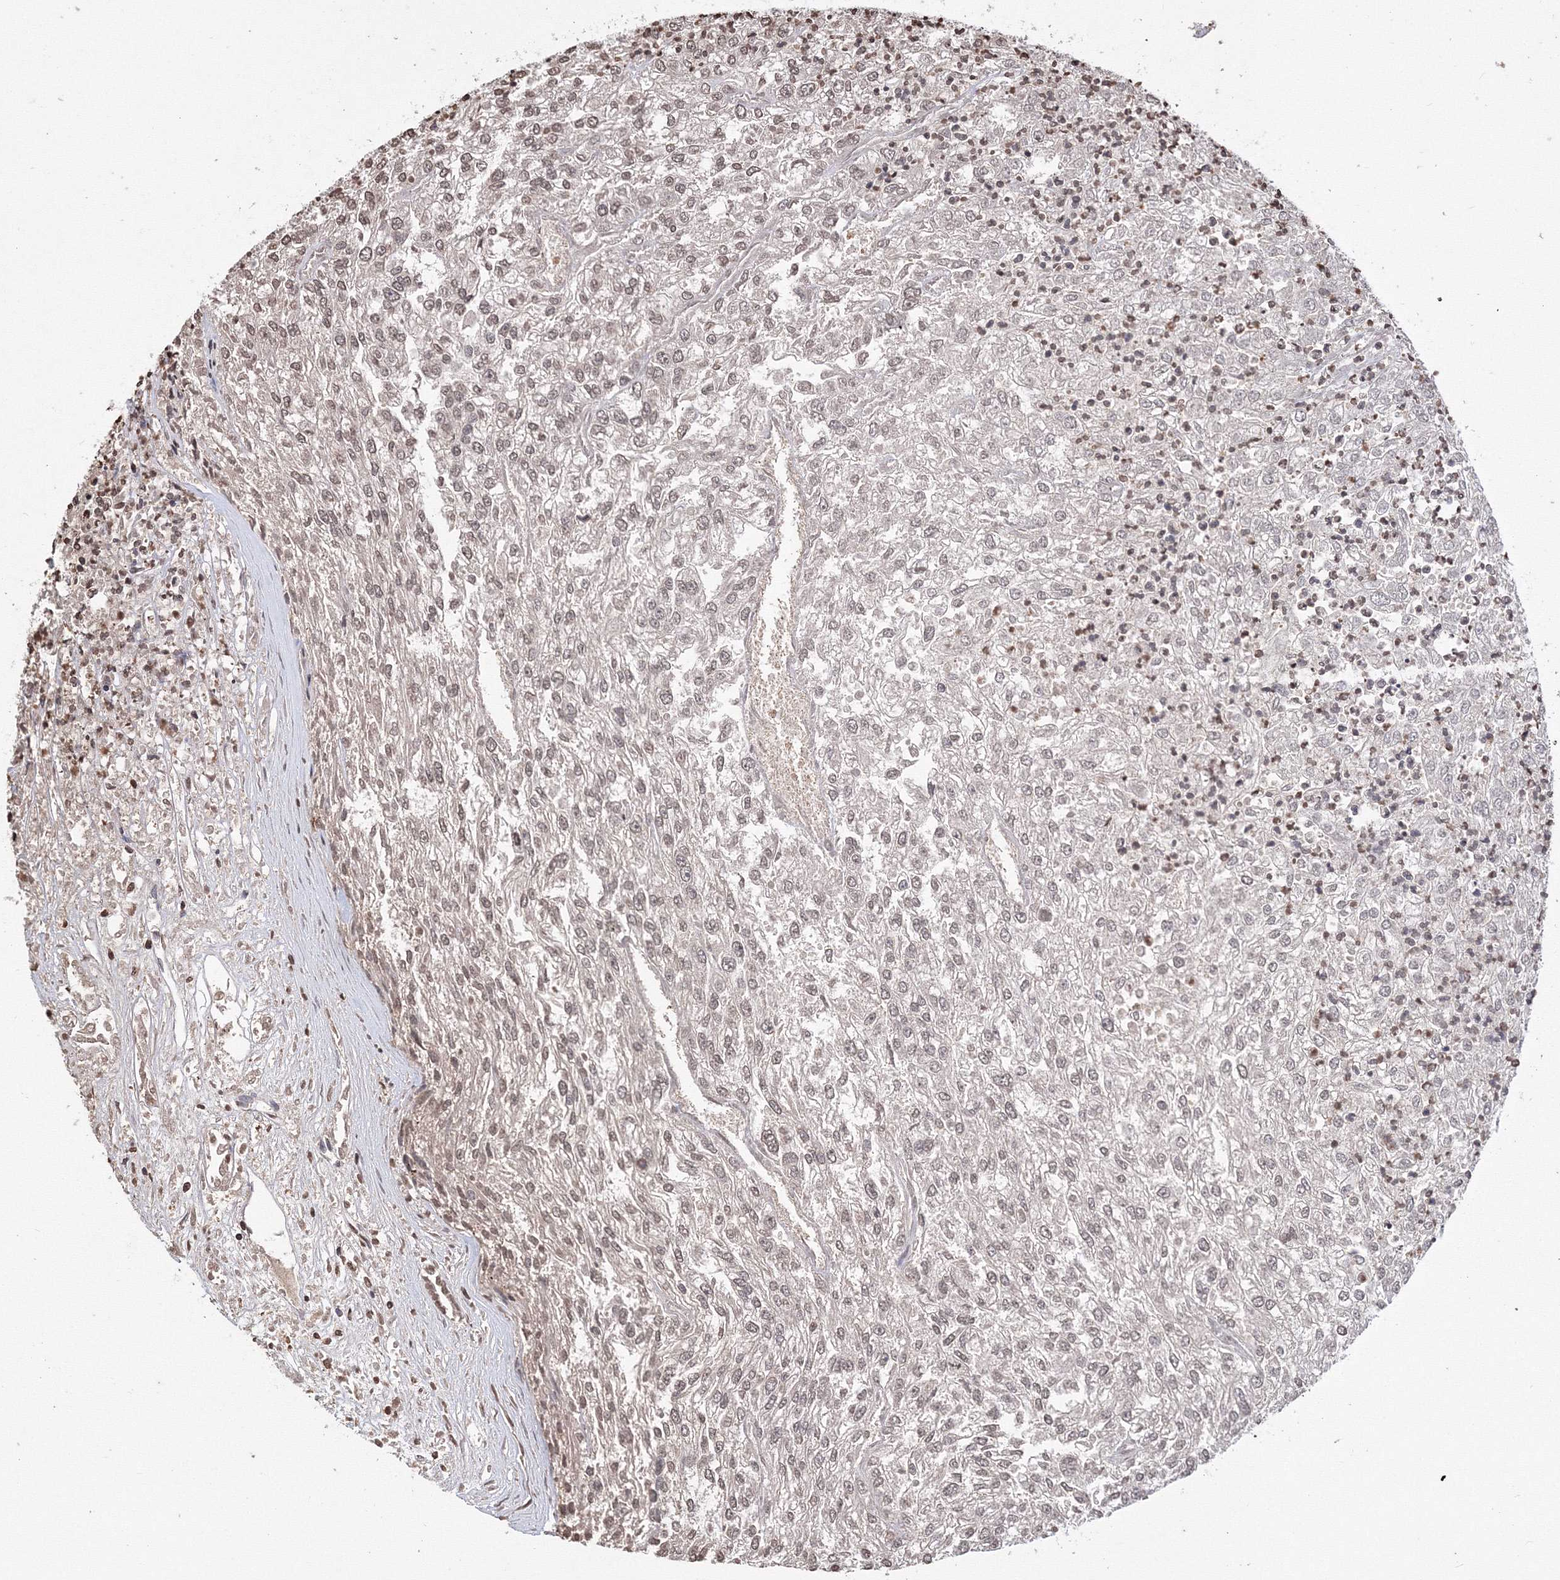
{"staining": {"intensity": "weak", "quantity": ">75%", "location": "nuclear"}, "tissue": "renal cancer", "cell_type": "Tumor cells", "image_type": "cancer", "snomed": [{"axis": "morphology", "description": "Adenocarcinoma, NOS"}, {"axis": "topography", "description": "Kidney"}], "caption": "Tumor cells reveal low levels of weak nuclear positivity in approximately >75% of cells in renal cancer.", "gene": "GPN1", "patient": {"sex": "female", "age": 54}}